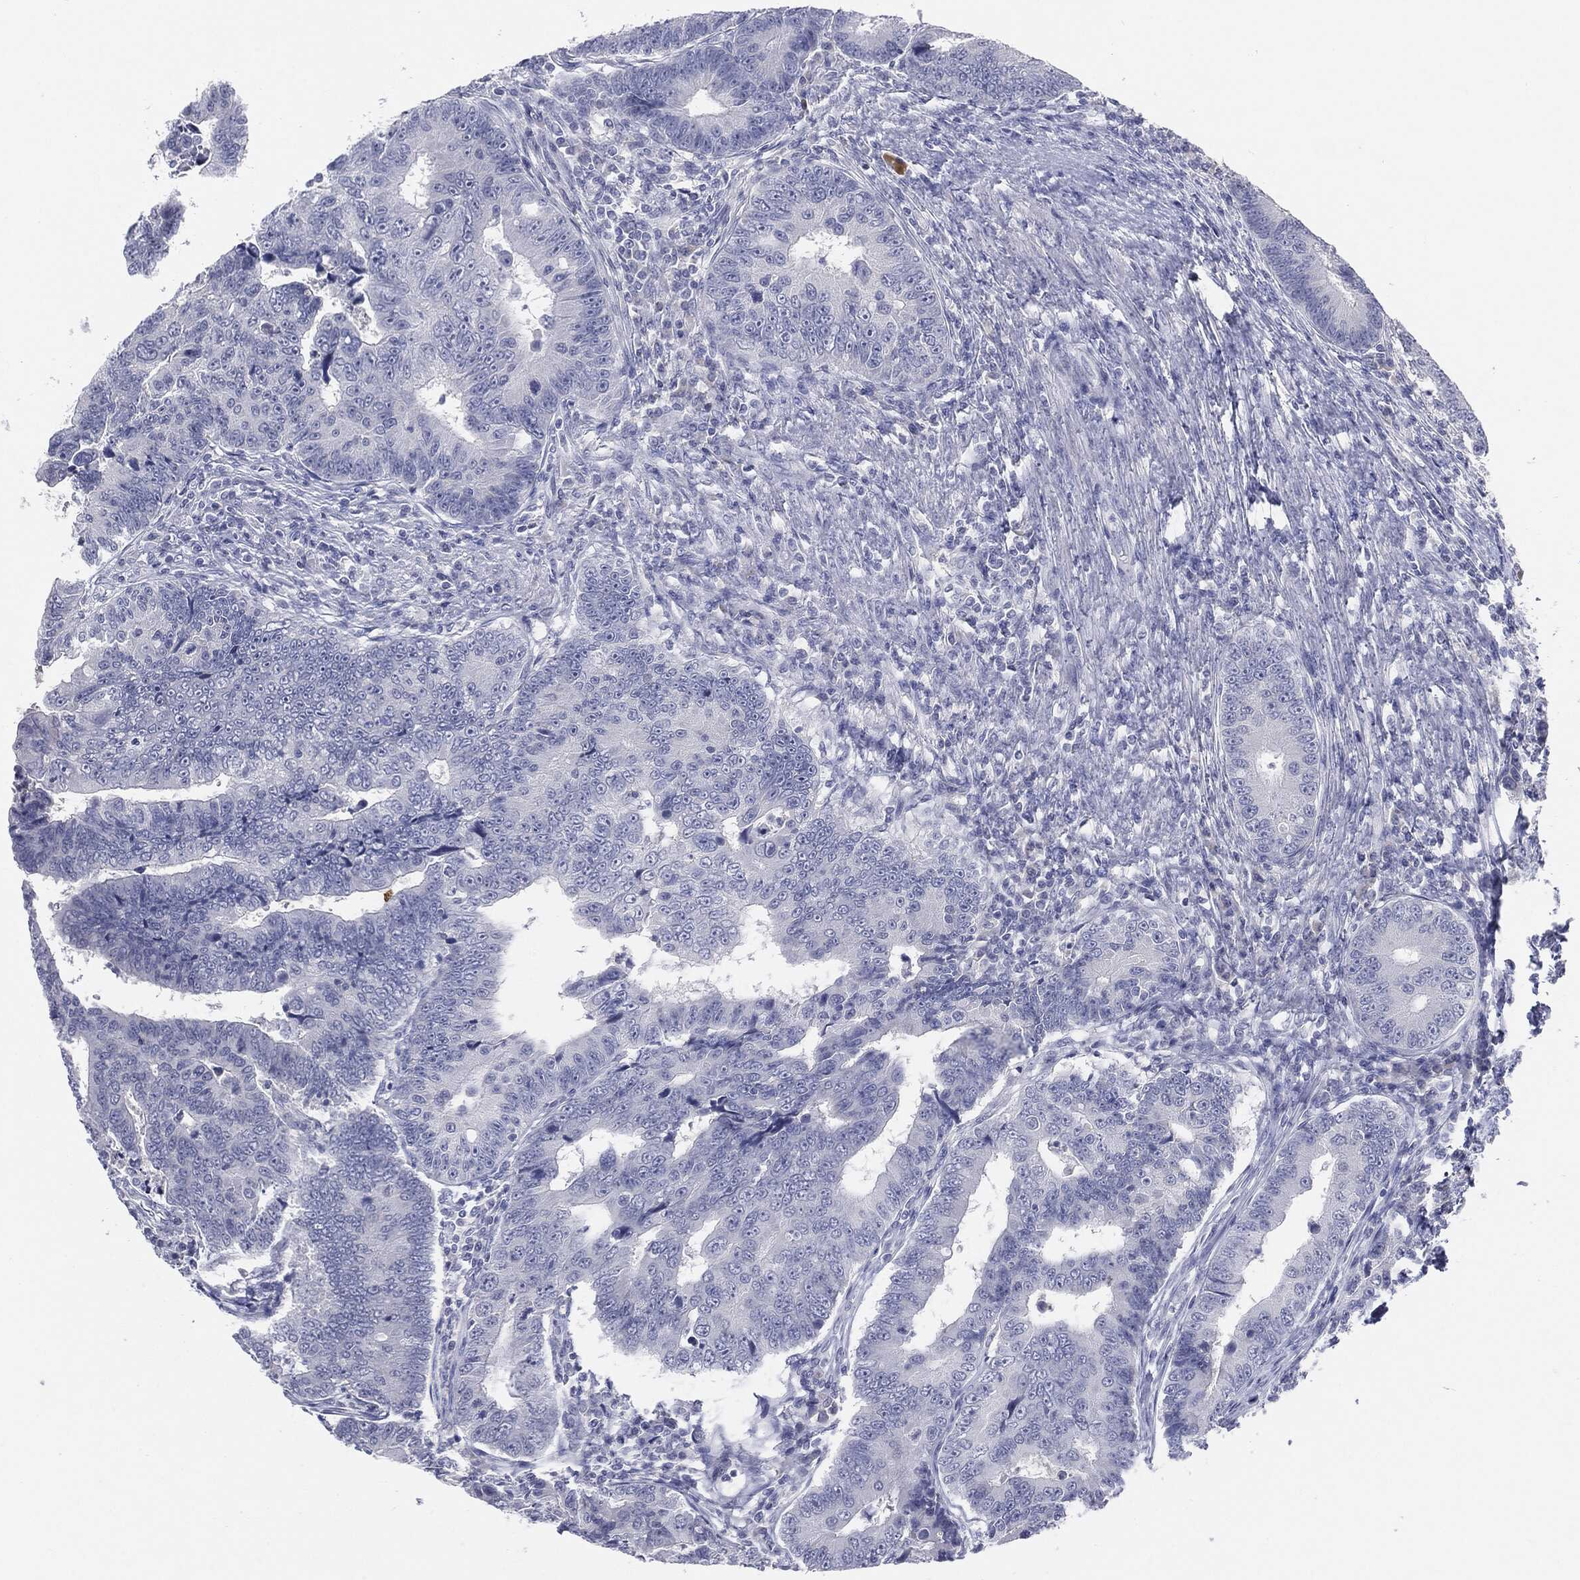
{"staining": {"intensity": "negative", "quantity": "none", "location": "none"}, "tissue": "colorectal cancer", "cell_type": "Tumor cells", "image_type": "cancer", "snomed": [{"axis": "morphology", "description": "Adenocarcinoma, NOS"}, {"axis": "topography", "description": "Colon"}], "caption": "This is an immunohistochemistry (IHC) micrograph of colorectal cancer (adenocarcinoma). There is no staining in tumor cells.", "gene": "CGB1", "patient": {"sex": "female", "age": 72}}